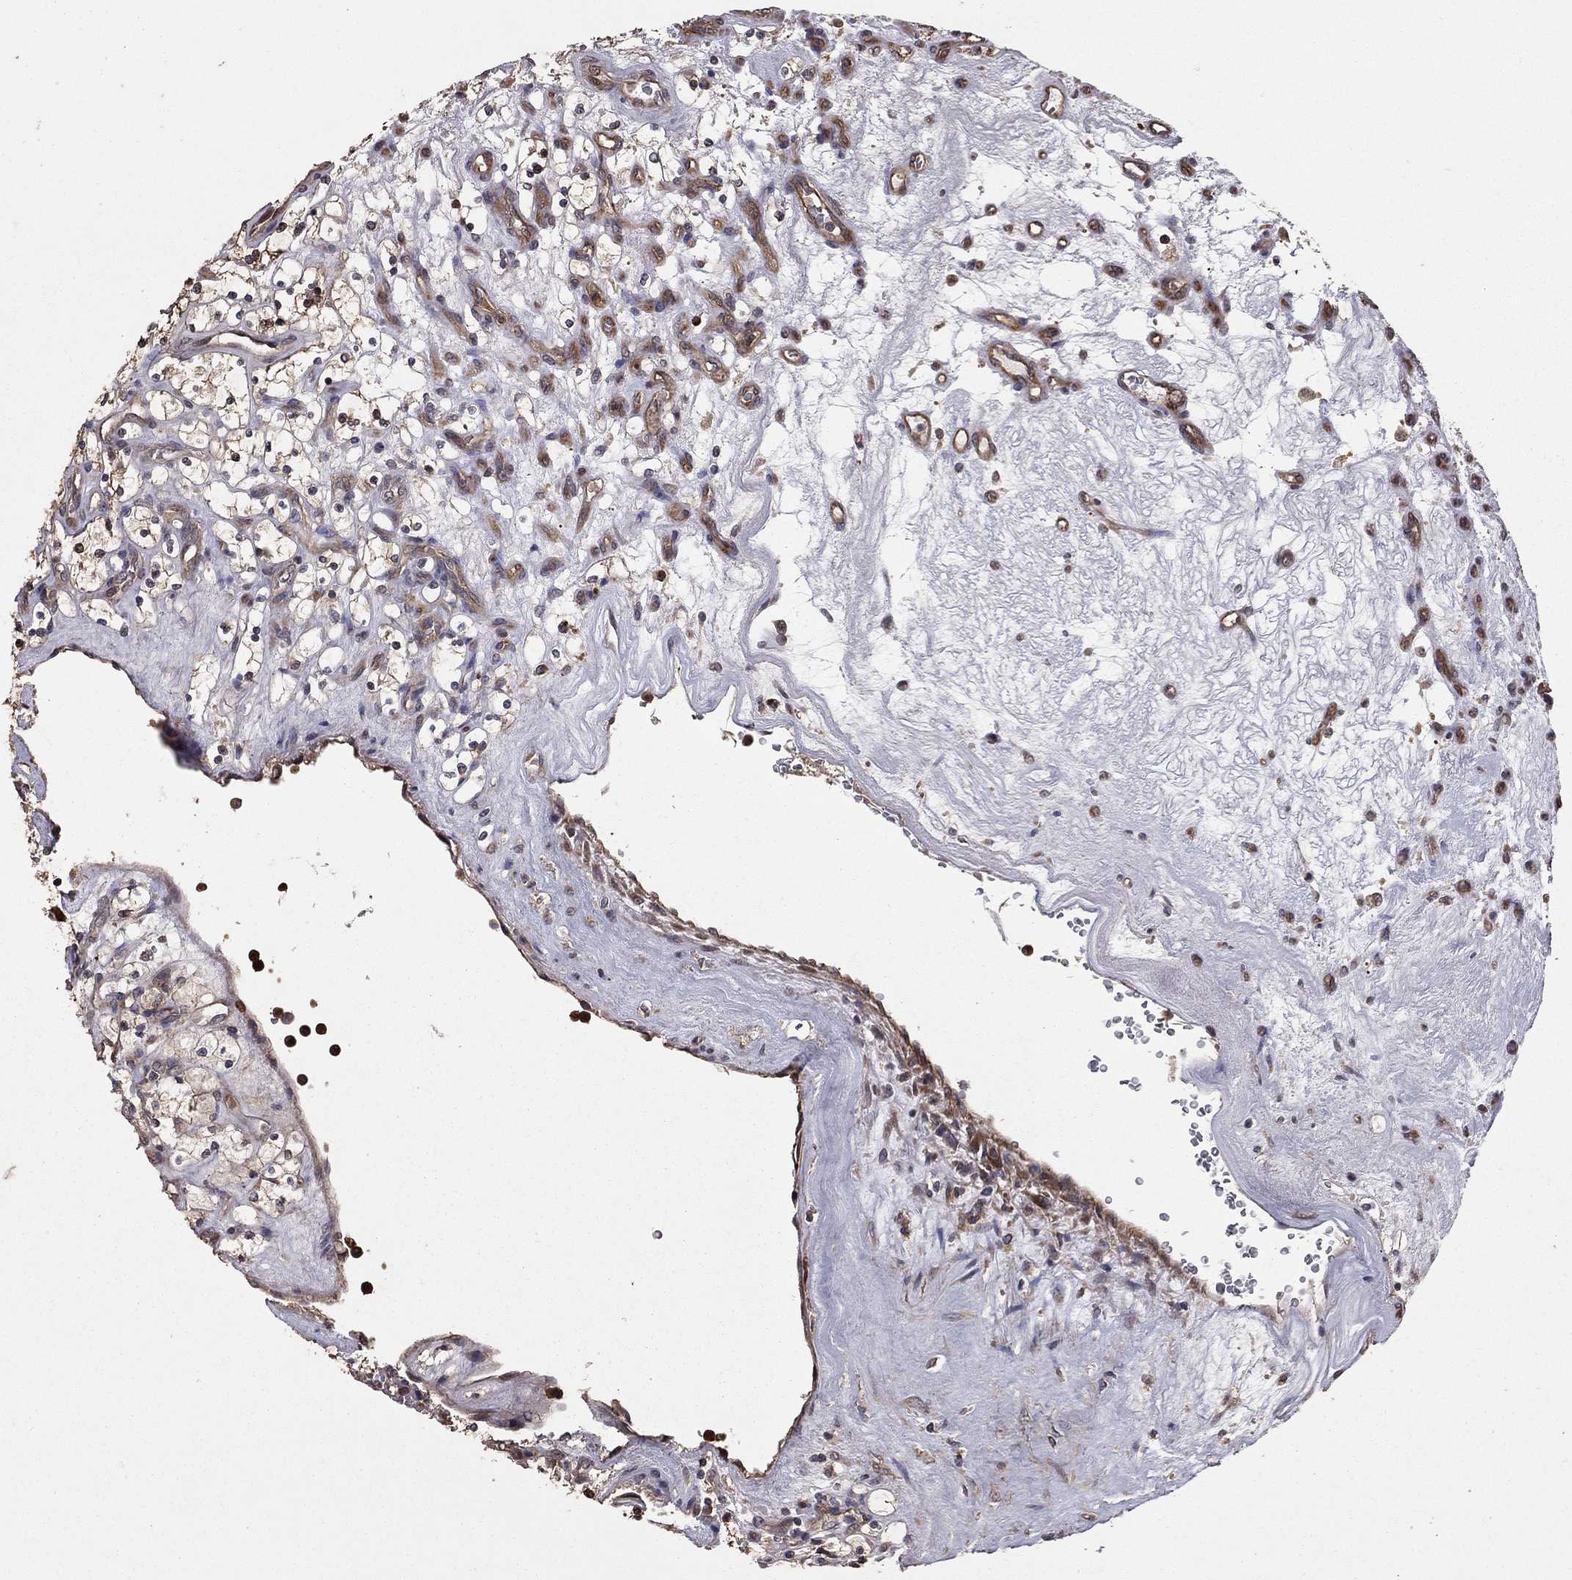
{"staining": {"intensity": "negative", "quantity": "none", "location": "none"}, "tissue": "renal cancer", "cell_type": "Tumor cells", "image_type": "cancer", "snomed": [{"axis": "morphology", "description": "Adenocarcinoma, NOS"}, {"axis": "topography", "description": "Kidney"}], "caption": "The photomicrograph shows no significant staining in tumor cells of adenocarcinoma (renal). (Immunohistochemistry (ihc), brightfield microscopy, high magnification).", "gene": "GYG1", "patient": {"sex": "female", "age": 69}}